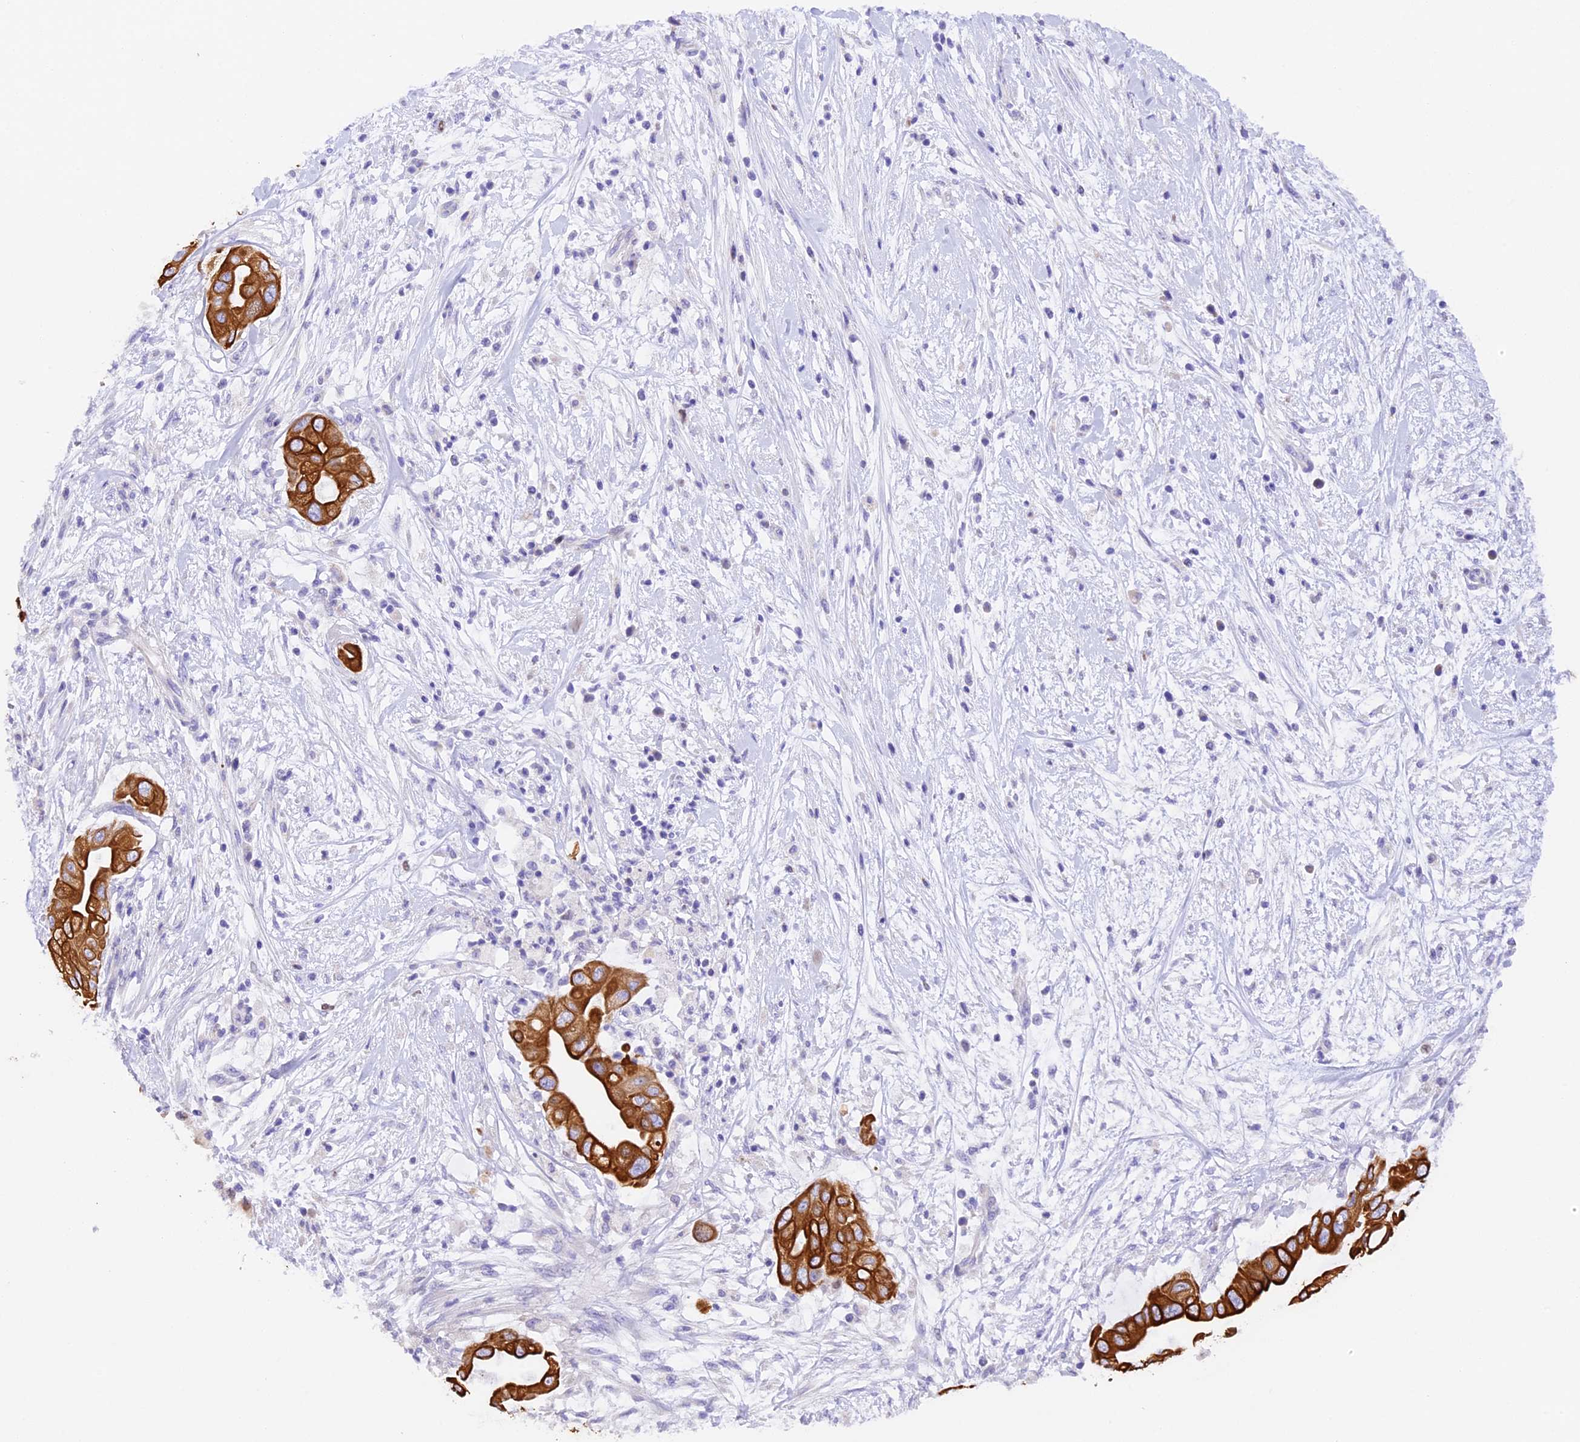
{"staining": {"intensity": "strong", "quantity": ">75%", "location": "cytoplasmic/membranous"}, "tissue": "pancreatic cancer", "cell_type": "Tumor cells", "image_type": "cancer", "snomed": [{"axis": "morphology", "description": "Adenocarcinoma, NOS"}, {"axis": "topography", "description": "Pancreas"}], "caption": "Immunohistochemistry (IHC) image of adenocarcinoma (pancreatic) stained for a protein (brown), which demonstrates high levels of strong cytoplasmic/membranous staining in approximately >75% of tumor cells.", "gene": "PKIA", "patient": {"sex": "male", "age": 68}}